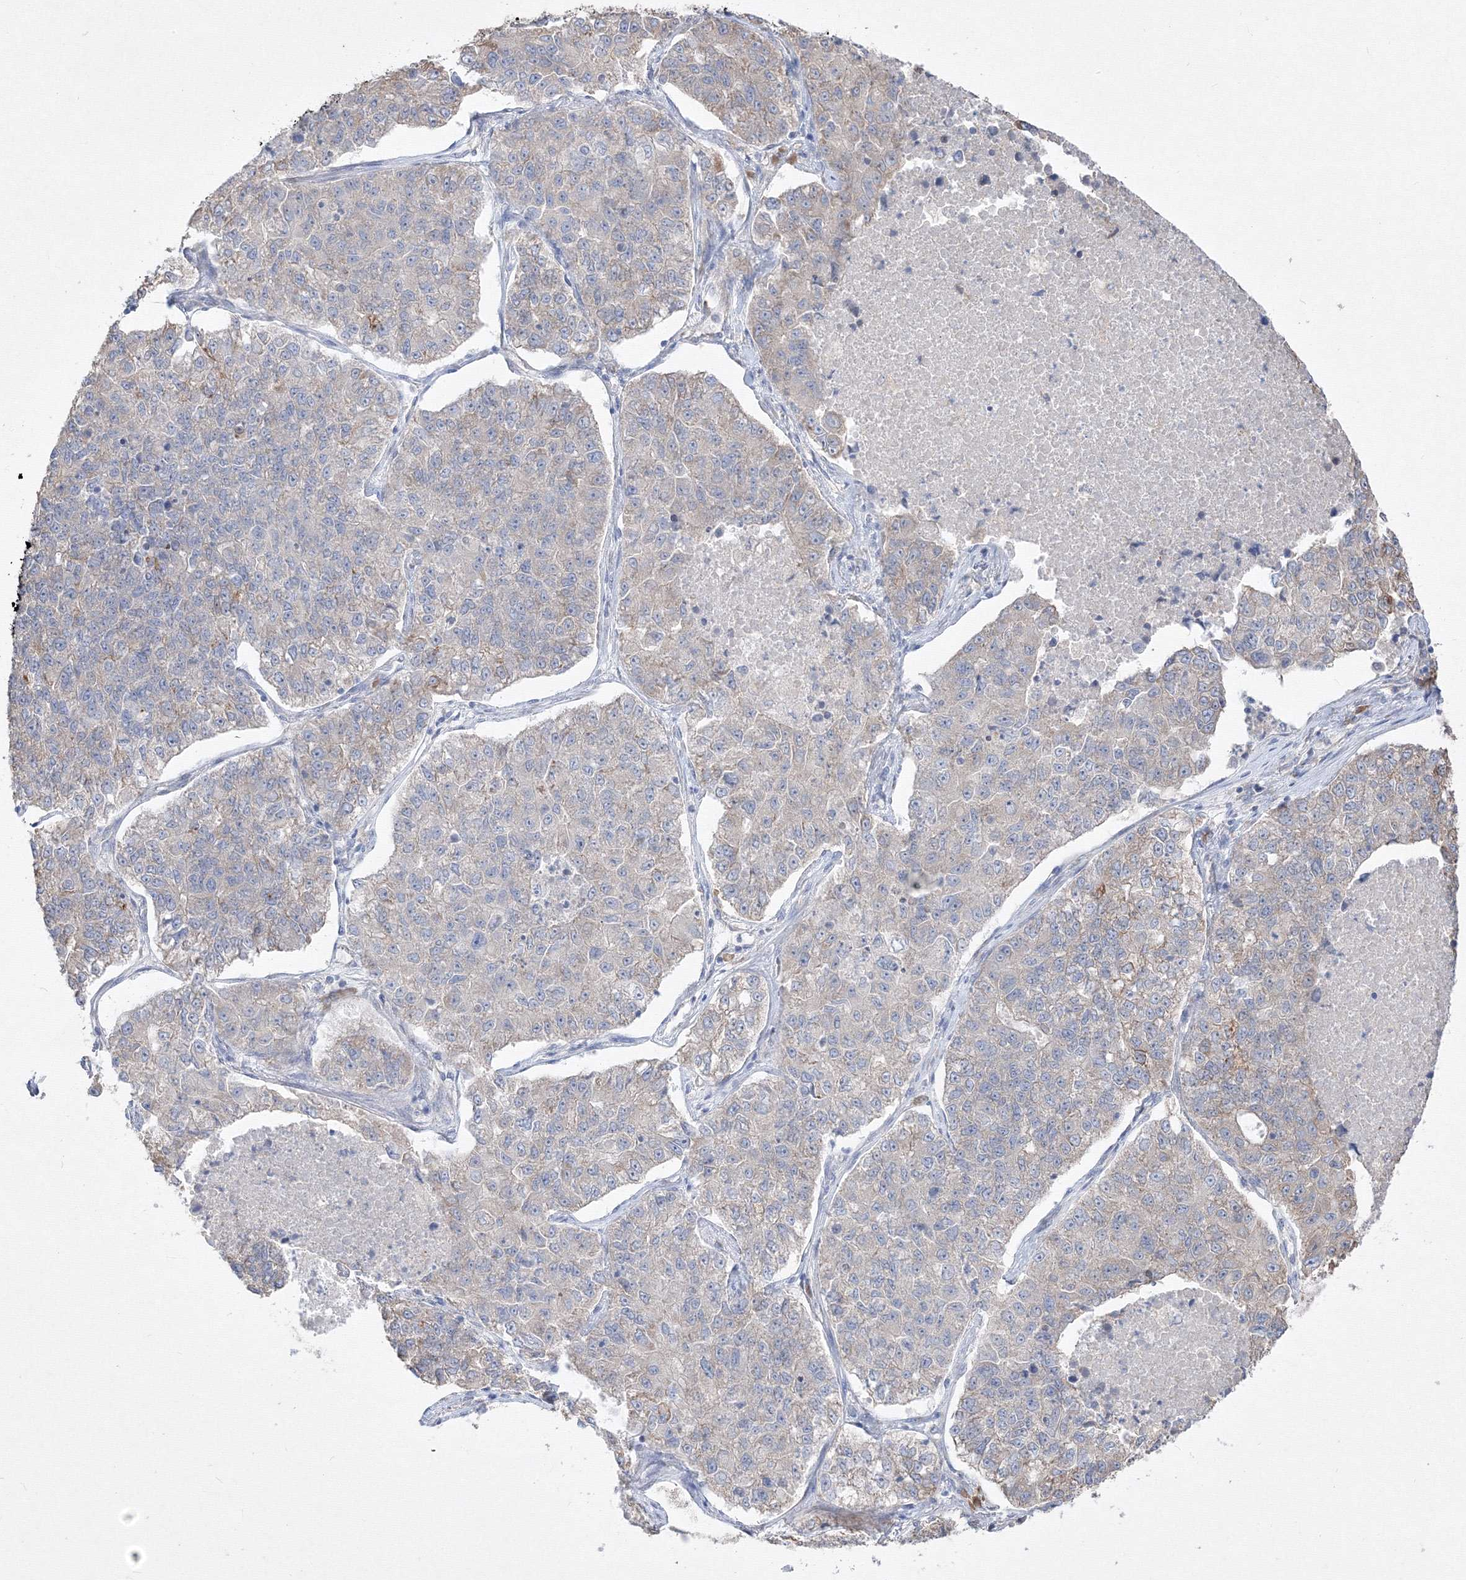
{"staining": {"intensity": "negative", "quantity": "none", "location": "none"}, "tissue": "lung cancer", "cell_type": "Tumor cells", "image_type": "cancer", "snomed": [{"axis": "morphology", "description": "Adenocarcinoma, NOS"}, {"axis": "topography", "description": "Lung"}], "caption": "Immunohistochemical staining of lung cancer exhibits no significant expression in tumor cells. (Brightfield microscopy of DAB (3,3'-diaminobenzidine) immunohistochemistry at high magnification).", "gene": "FBXL8", "patient": {"sex": "male", "age": 49}}